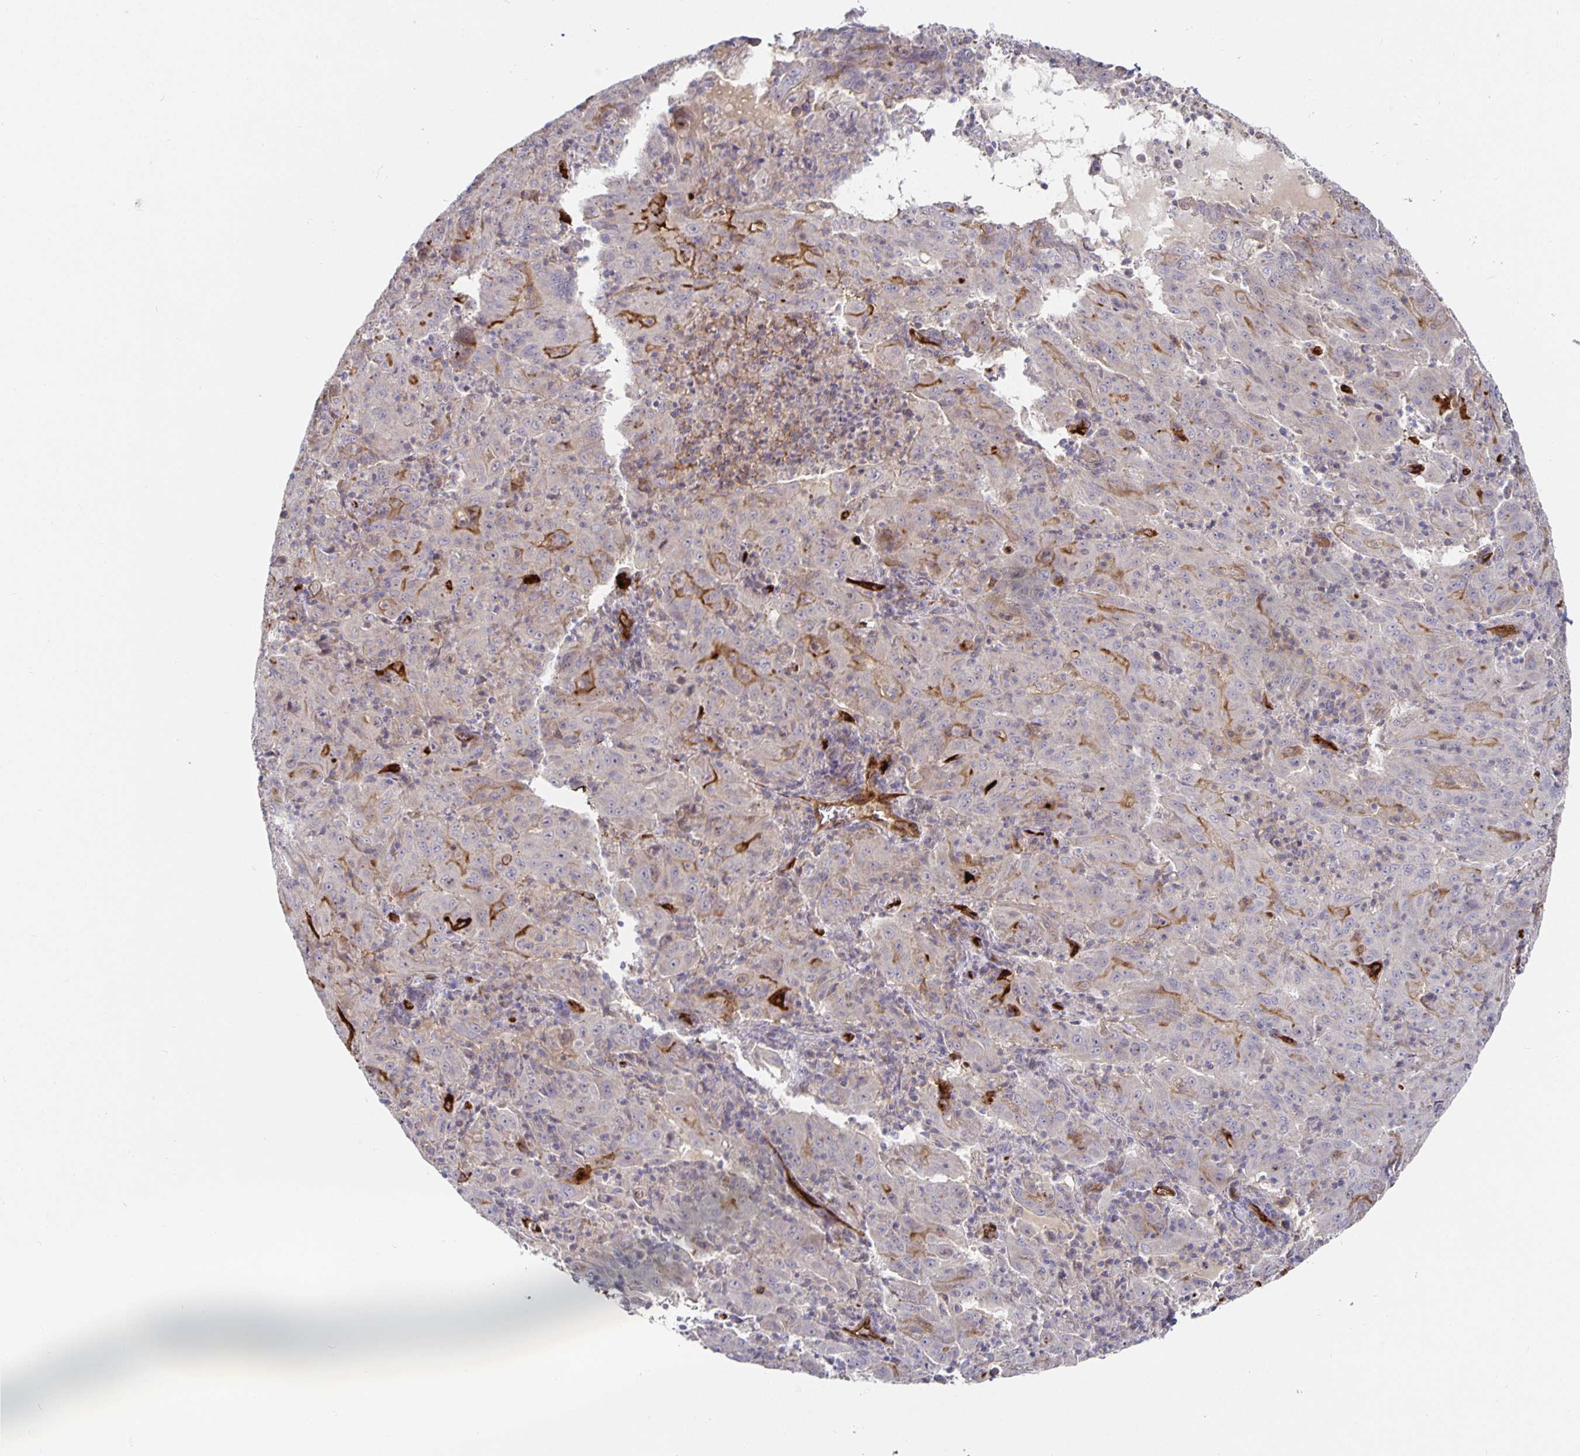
{"staining": {"intensity": "moderate", "quantity": "<25%", "location": "cytoplasmic/membranous"}, "tissue": "pancreatic cancer", "cell_type": "Tumor cells", "image_type": "cancer", "snomed": [{"axis": "morphology", "description": "Adenocarcinoma, NOS"}, {"axis": "topography", "description": "Pancreas"}], "caption": "This image reveals immunohistochemistry (IHC) staining of pancreatic cancer, with low moderate cytoplasmic/membranous expression in approximately <25% of tumor cells.", "gene": "PODXL", "patient": {"sex": "male", "age": 63}}